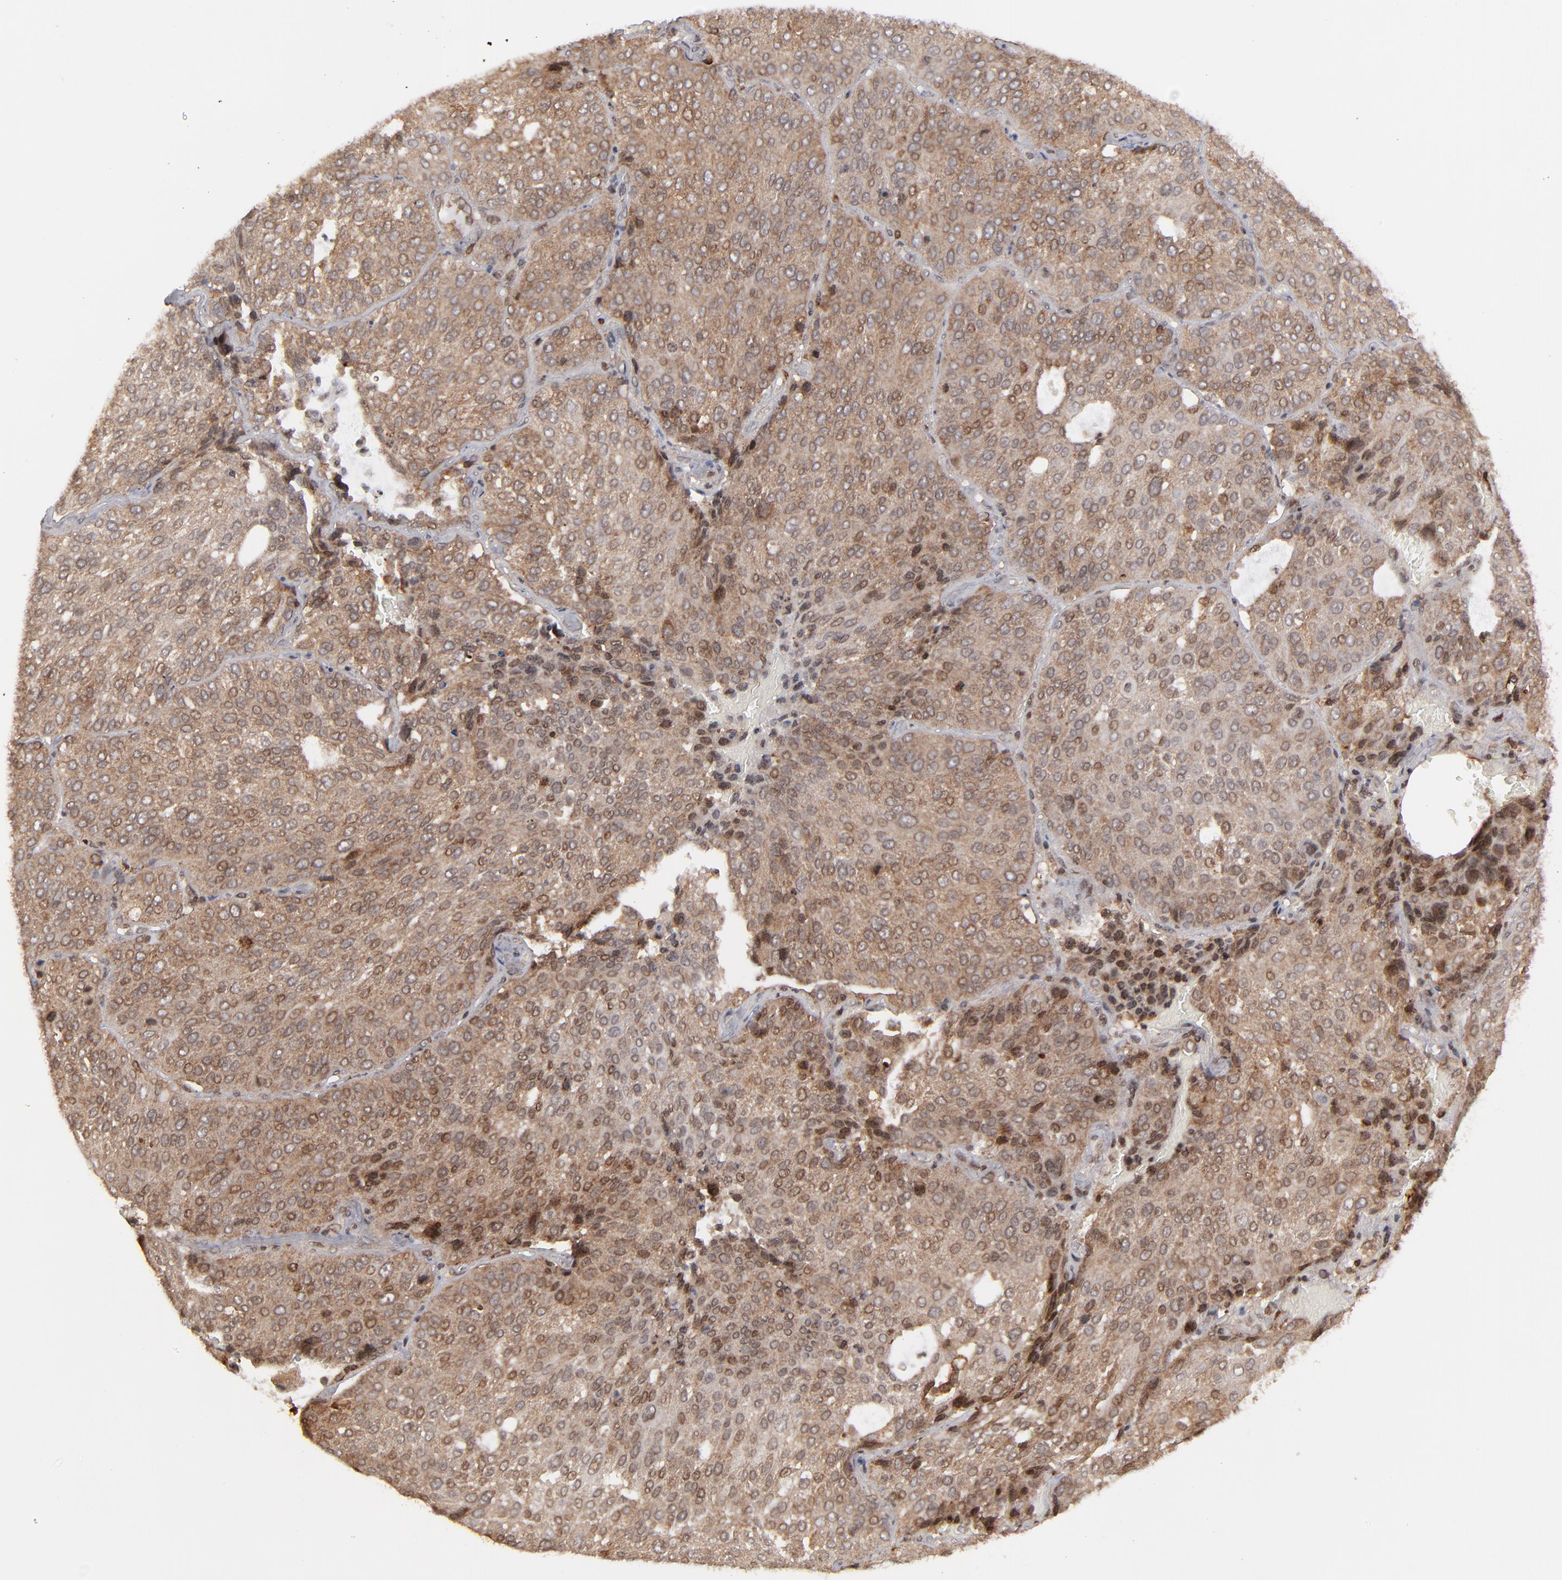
{"staining": {"intensity": "strong", "quantity": ">75%", "location": "cytoplasmic/membranous,nuclear"}, "tissue": "lung cancer", "cell_type": "Tumor cells", "image_type": "cancer", "snomed": [{"axis": "morphology", "description": "Squamous cell carcinoma, NOS"}, {"axis": "topography", "description": "Lung"}], "caption": "A micrograph of human lung cancer (squamous cell carcinoma) stained for a protein displays strong cytoplasmic/membranous and nuclear brown staining in tumor cells.", "gene": "RGS6", "patient": {"sex": "male", "age": 54}}